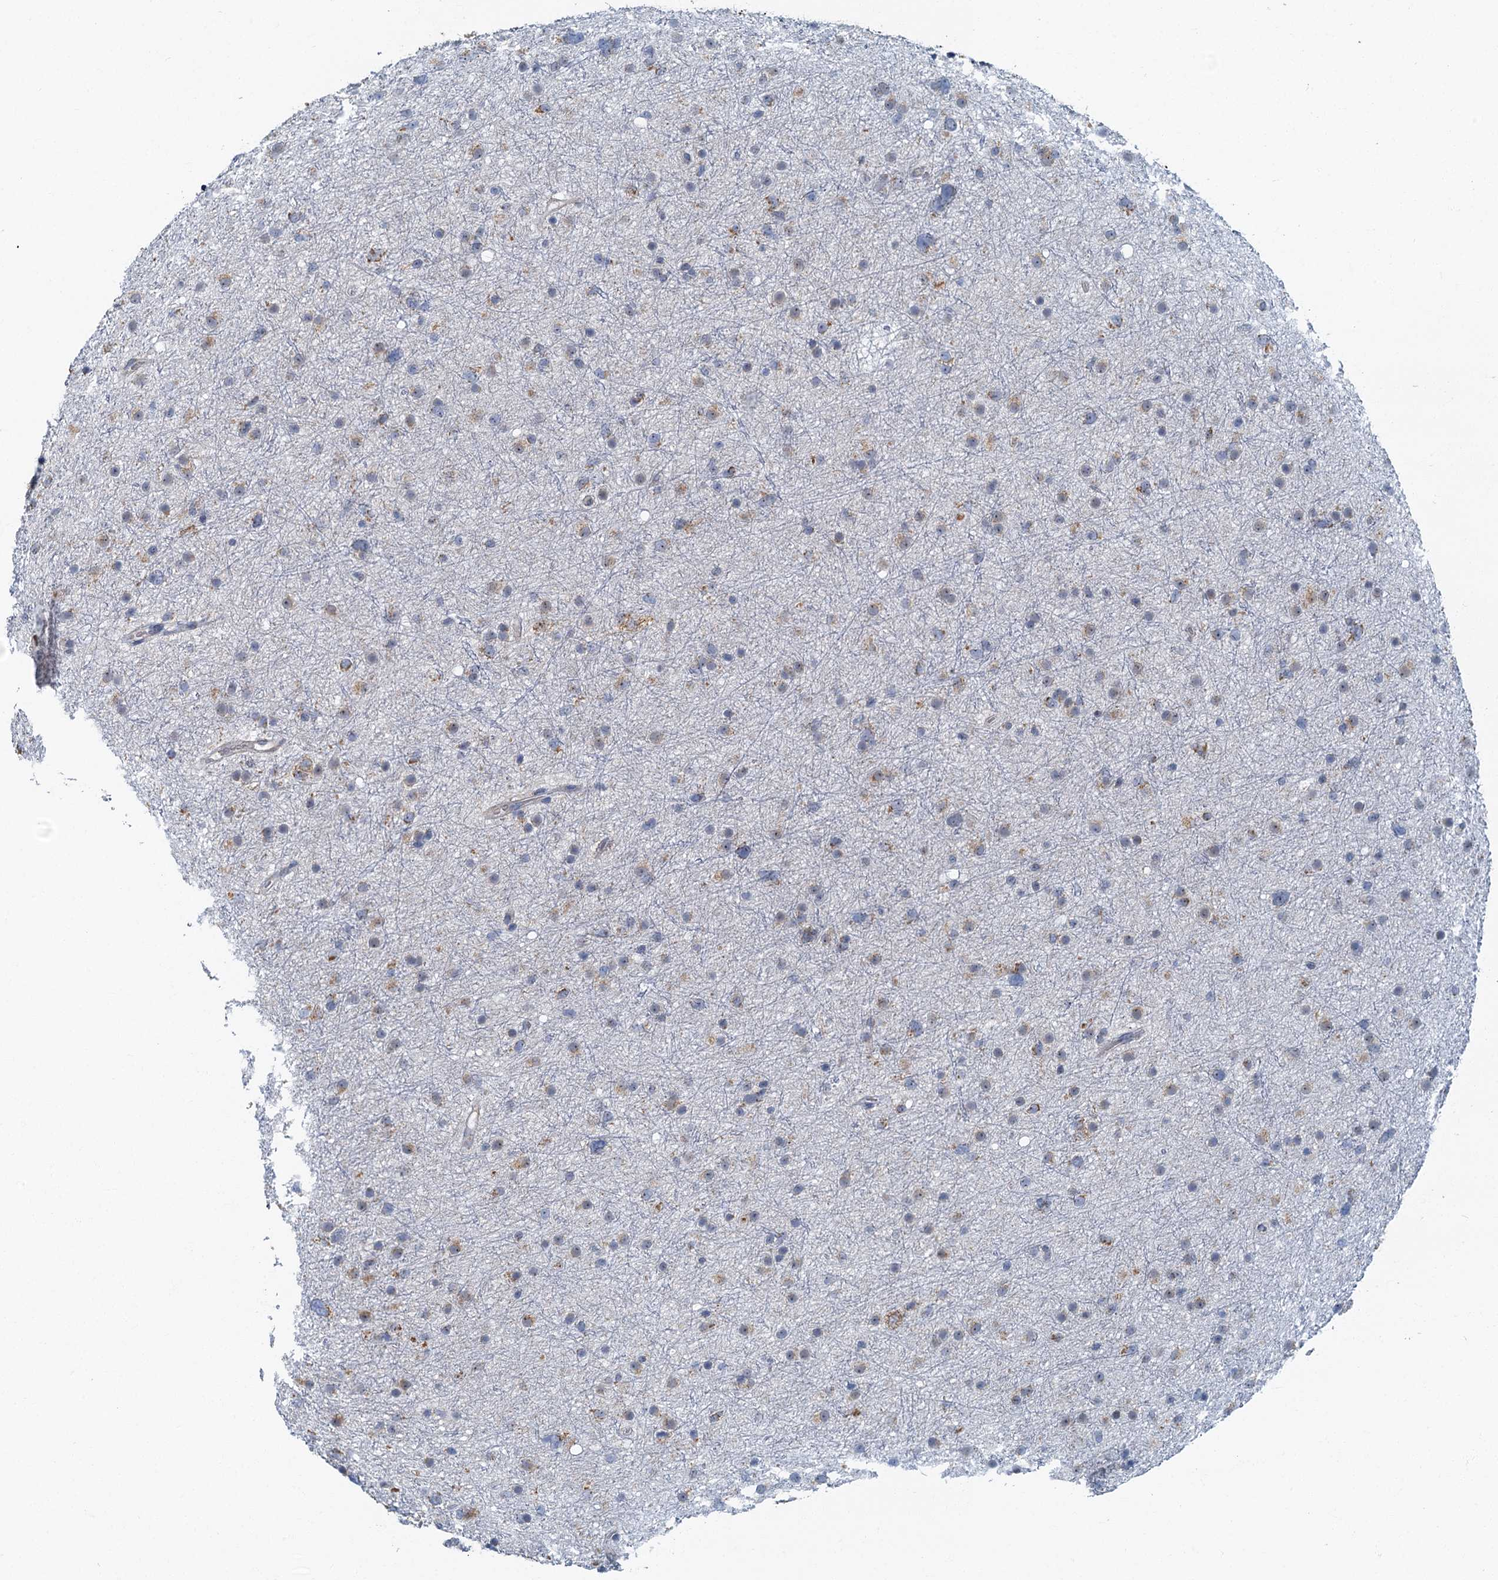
{"staining": {"intensity": "negative", "quantity": "none", "location": "none"}, "tissue": "glioma", "cell_type": "Tumor cells", "image_type": "cancer", "snomed": [{"axis": "morphology", "description": "Glioma, malignant, Low grade"}, {"axis": "topography", "description": "Cerebral cortex"}], "caption": "This is a histopathology image of IHC staining of malignant low-grade glioma, which shows no positivity in tumor cells. (Immunohistochemistry, brightfield microscopy, high magnification).", "gene": "RAD9B", "patient": {"sex": "female", "age": 39}}